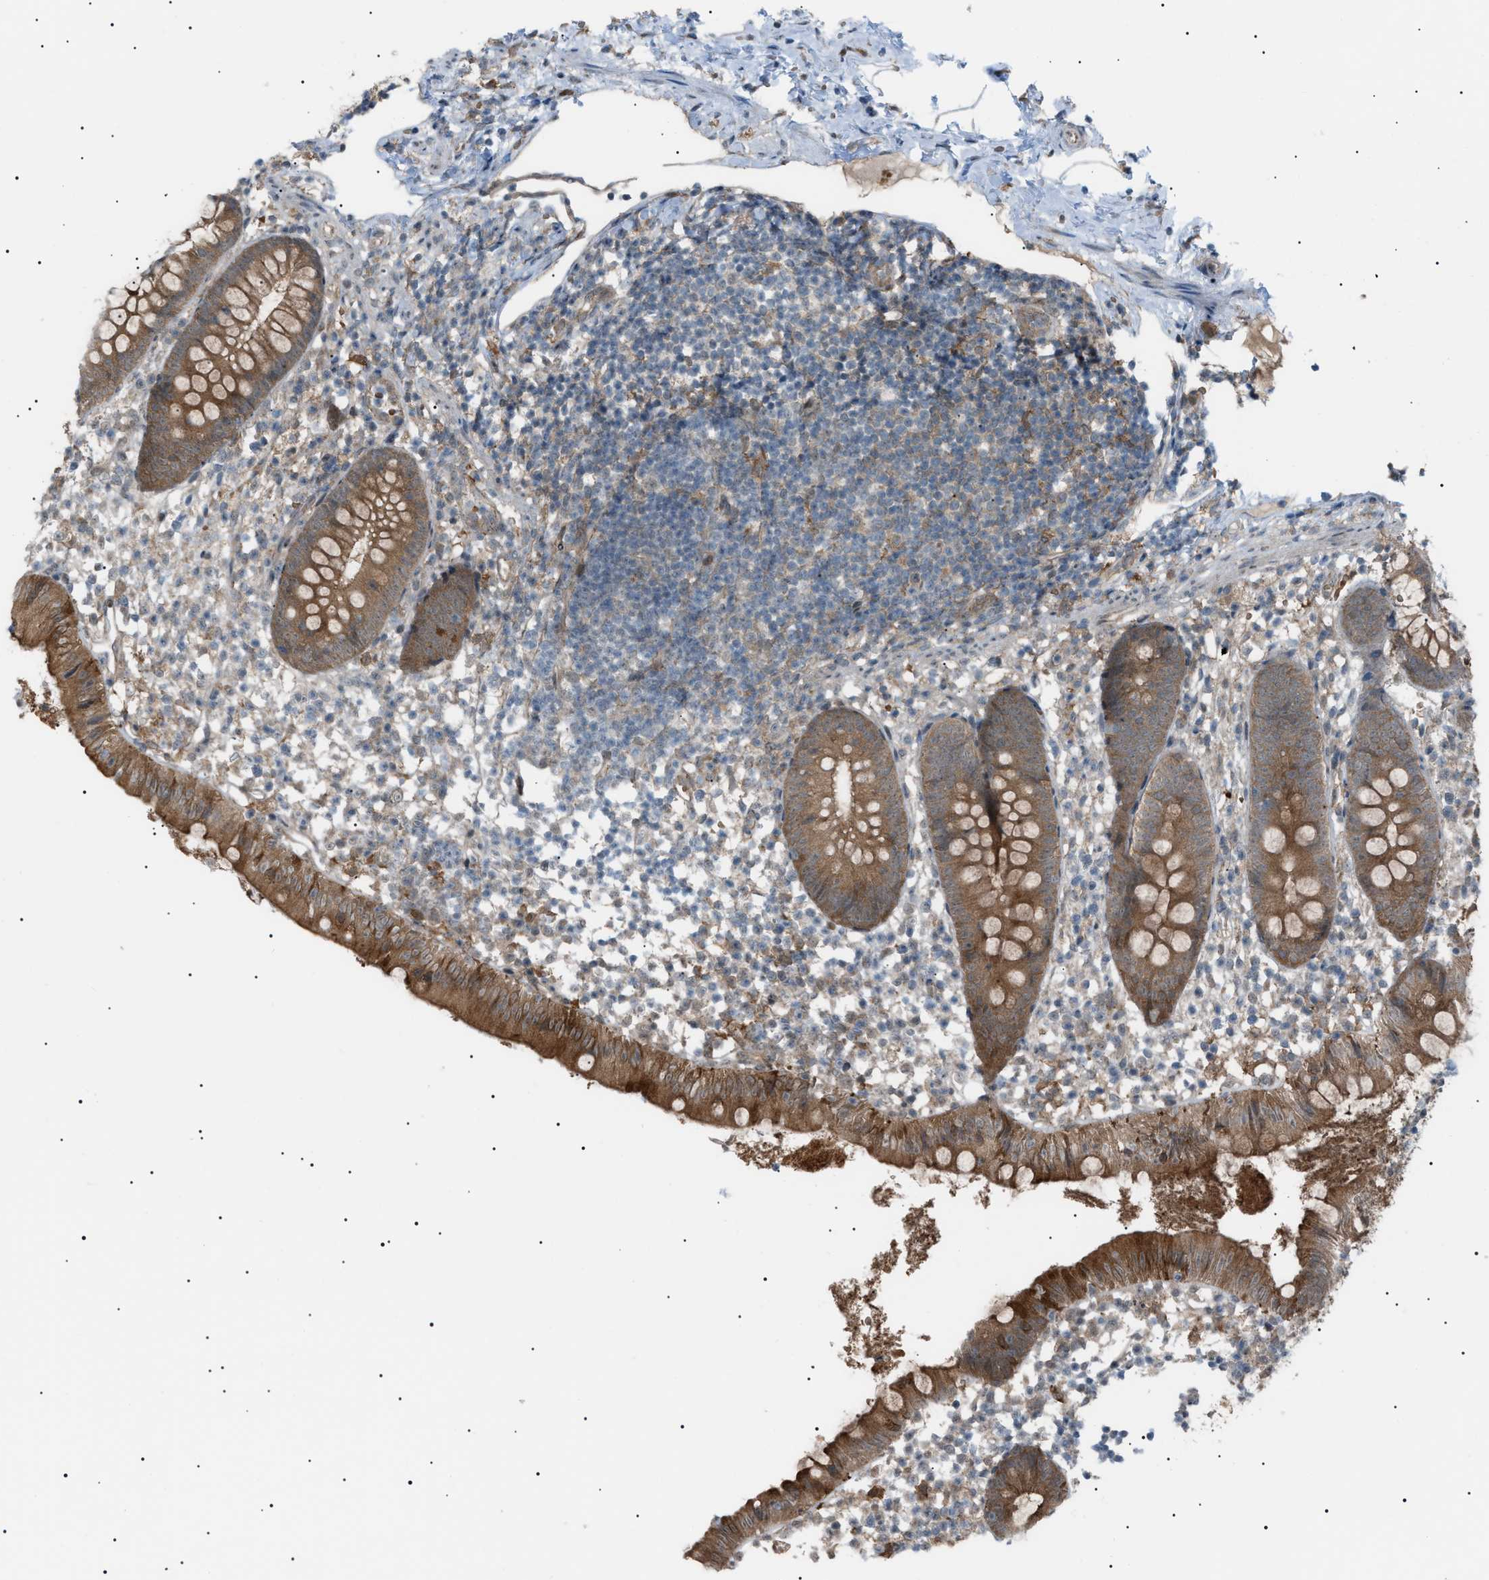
{"staining": {"intensity": "moderate", "quantity": ">75%", "location": "cytoplasmic/membranous"}, "tissue": "appendix", "cell_type": "Glandular cells", "image_type": "normal", "snomed": [{"axis": "morphology", "description": "Normal tissue, NOS"}, {"axis": "topography", "description": "Appendix"}], "caption": "The image displays immunohistochemical staining of benign appendix. There is moderate cytoplasmic/membranous positivity is identified in approximately >75% of glandular cells.", "gene": "LPIN2", "patient": {"sex": "female", "age": 20}}